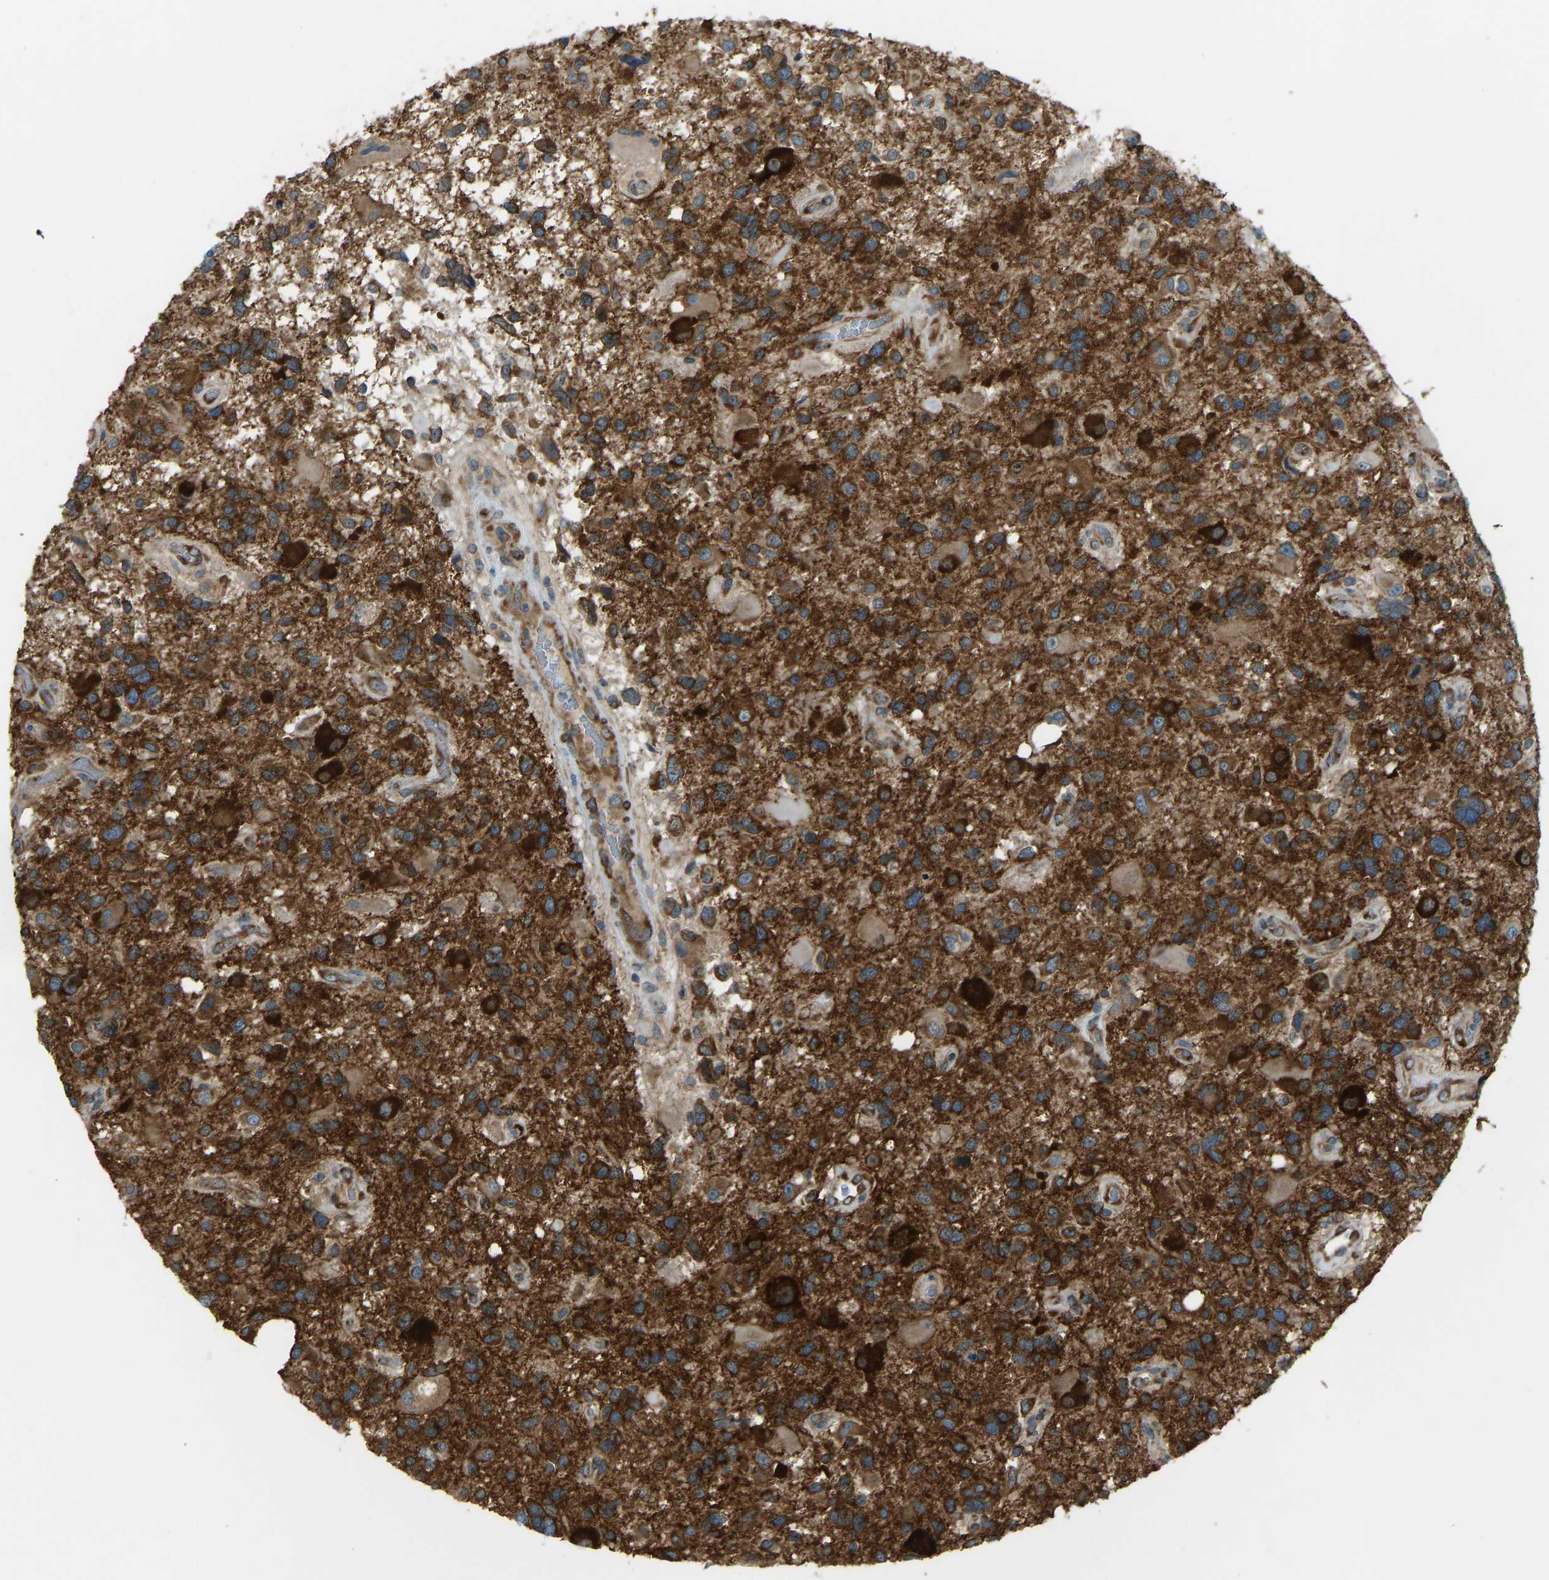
{"staining": {"intensity": "strong", "quantity": ">75%", "location": "cytoplasmic/membranous"}, "tissue": "glioma", "cell_type": "Tumor cells", "image_type": "cancer", "snomed": [{"axis": "morphology", "description": "Glioma, malignant, High grade"}, {"axis": "topography", "description": "Brain"}], "caption": "A histopathology image of human glioma stained for a protein displays strong cytoplasmic/membranous brown staining in tumor cells.", "gene": "STAU2", "patient": {"sex": "male", "age": 33}}